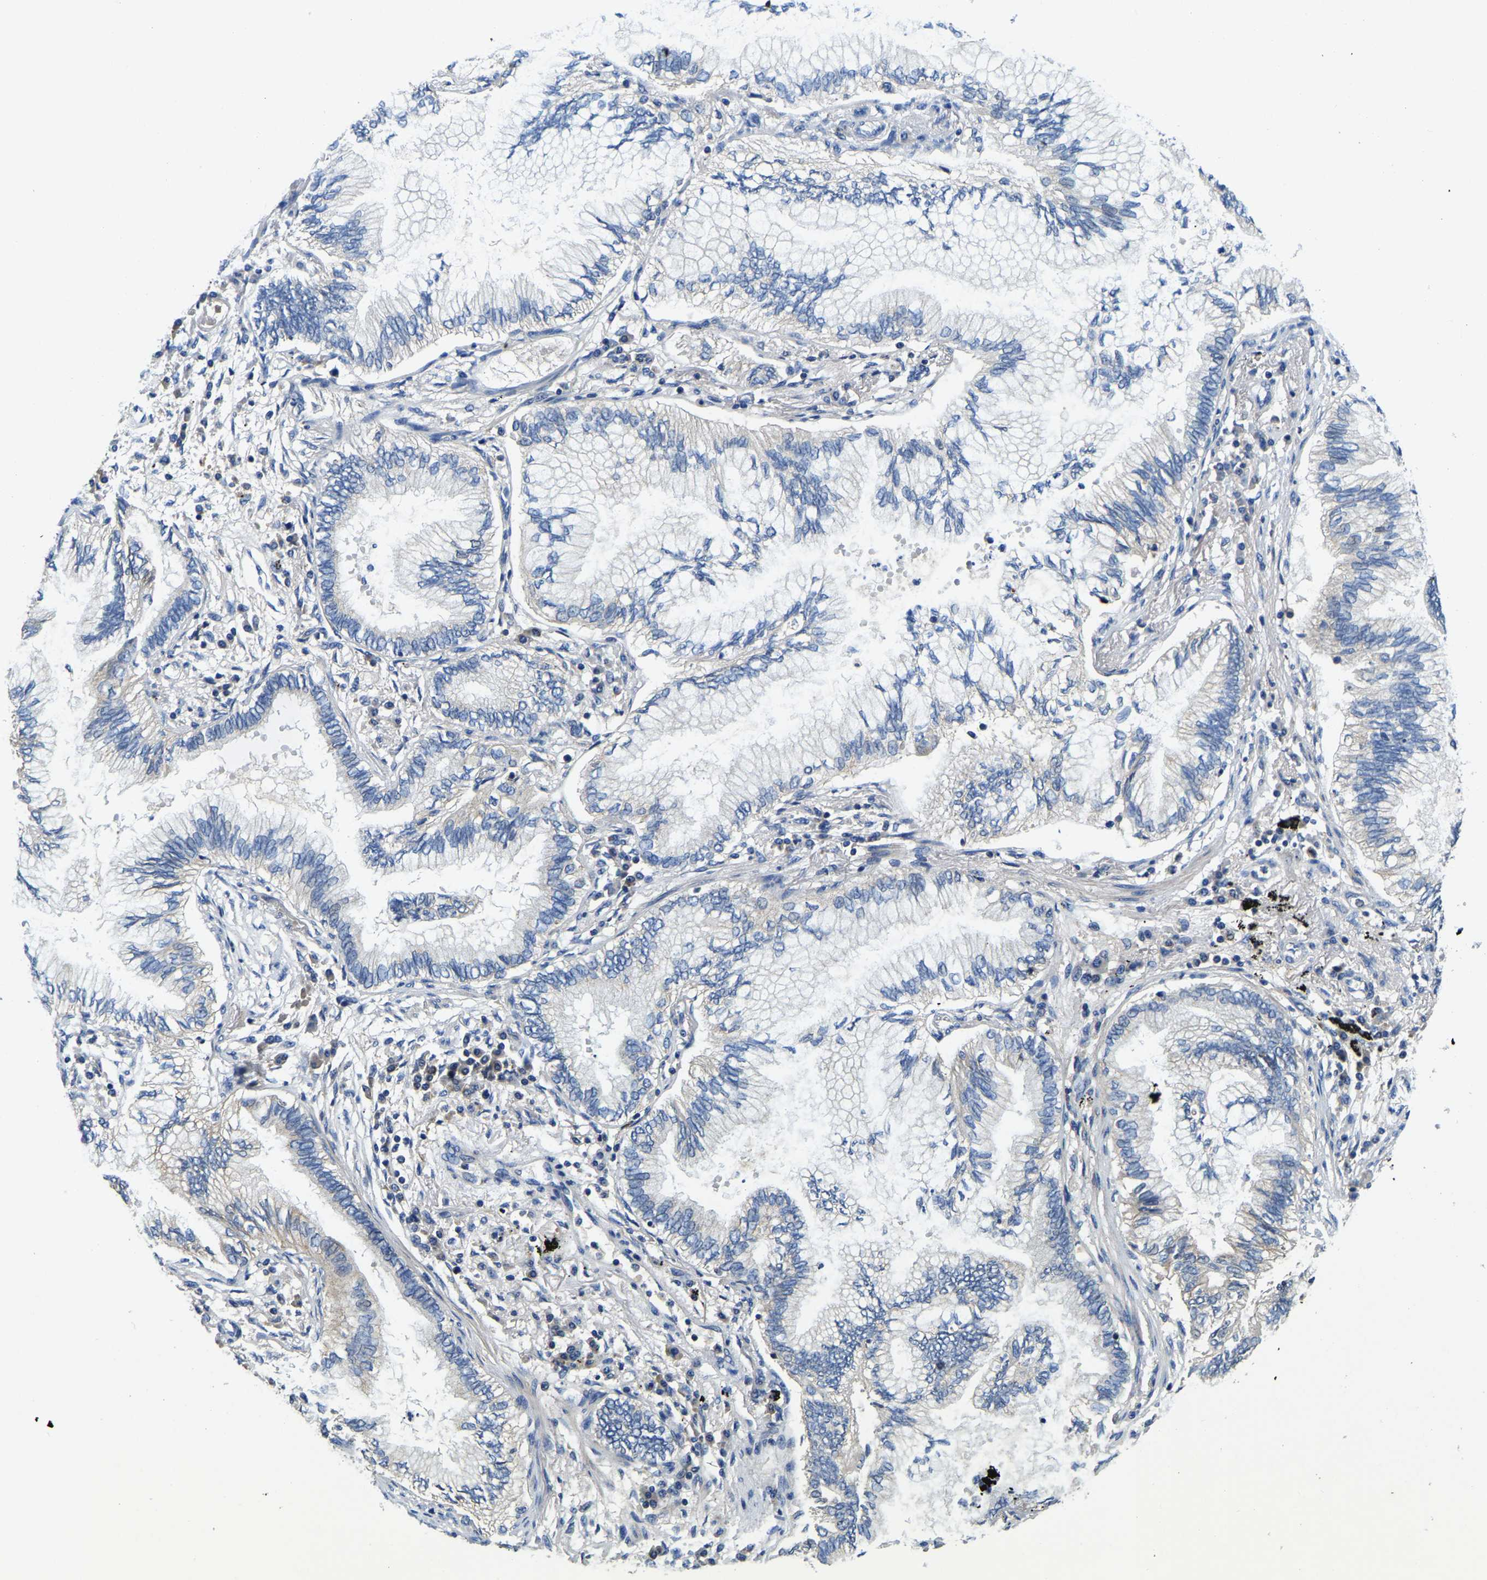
{"staining": {"intensity": "negative", "quantity": "none", "location": "none"}, "tissue": "lung cancer", "cell_type": "Tumor cells", "image_type": "cancer", "snomed": [{"axis": "morphology", "description": "Normal tissue, NOS"}, {"axis": "morphology", "description": "Adenocarcinoma, NOS"}, {"axis": "topography", "description": "Bronchus"}, {"axis": "topography", "description": "Lung"}], "caption": "There is no significant staining in tumor cells of lung cancer (adenocarcinoma).", "gene": "STAT2", "patient": {"sex": "female", "age": 70}}